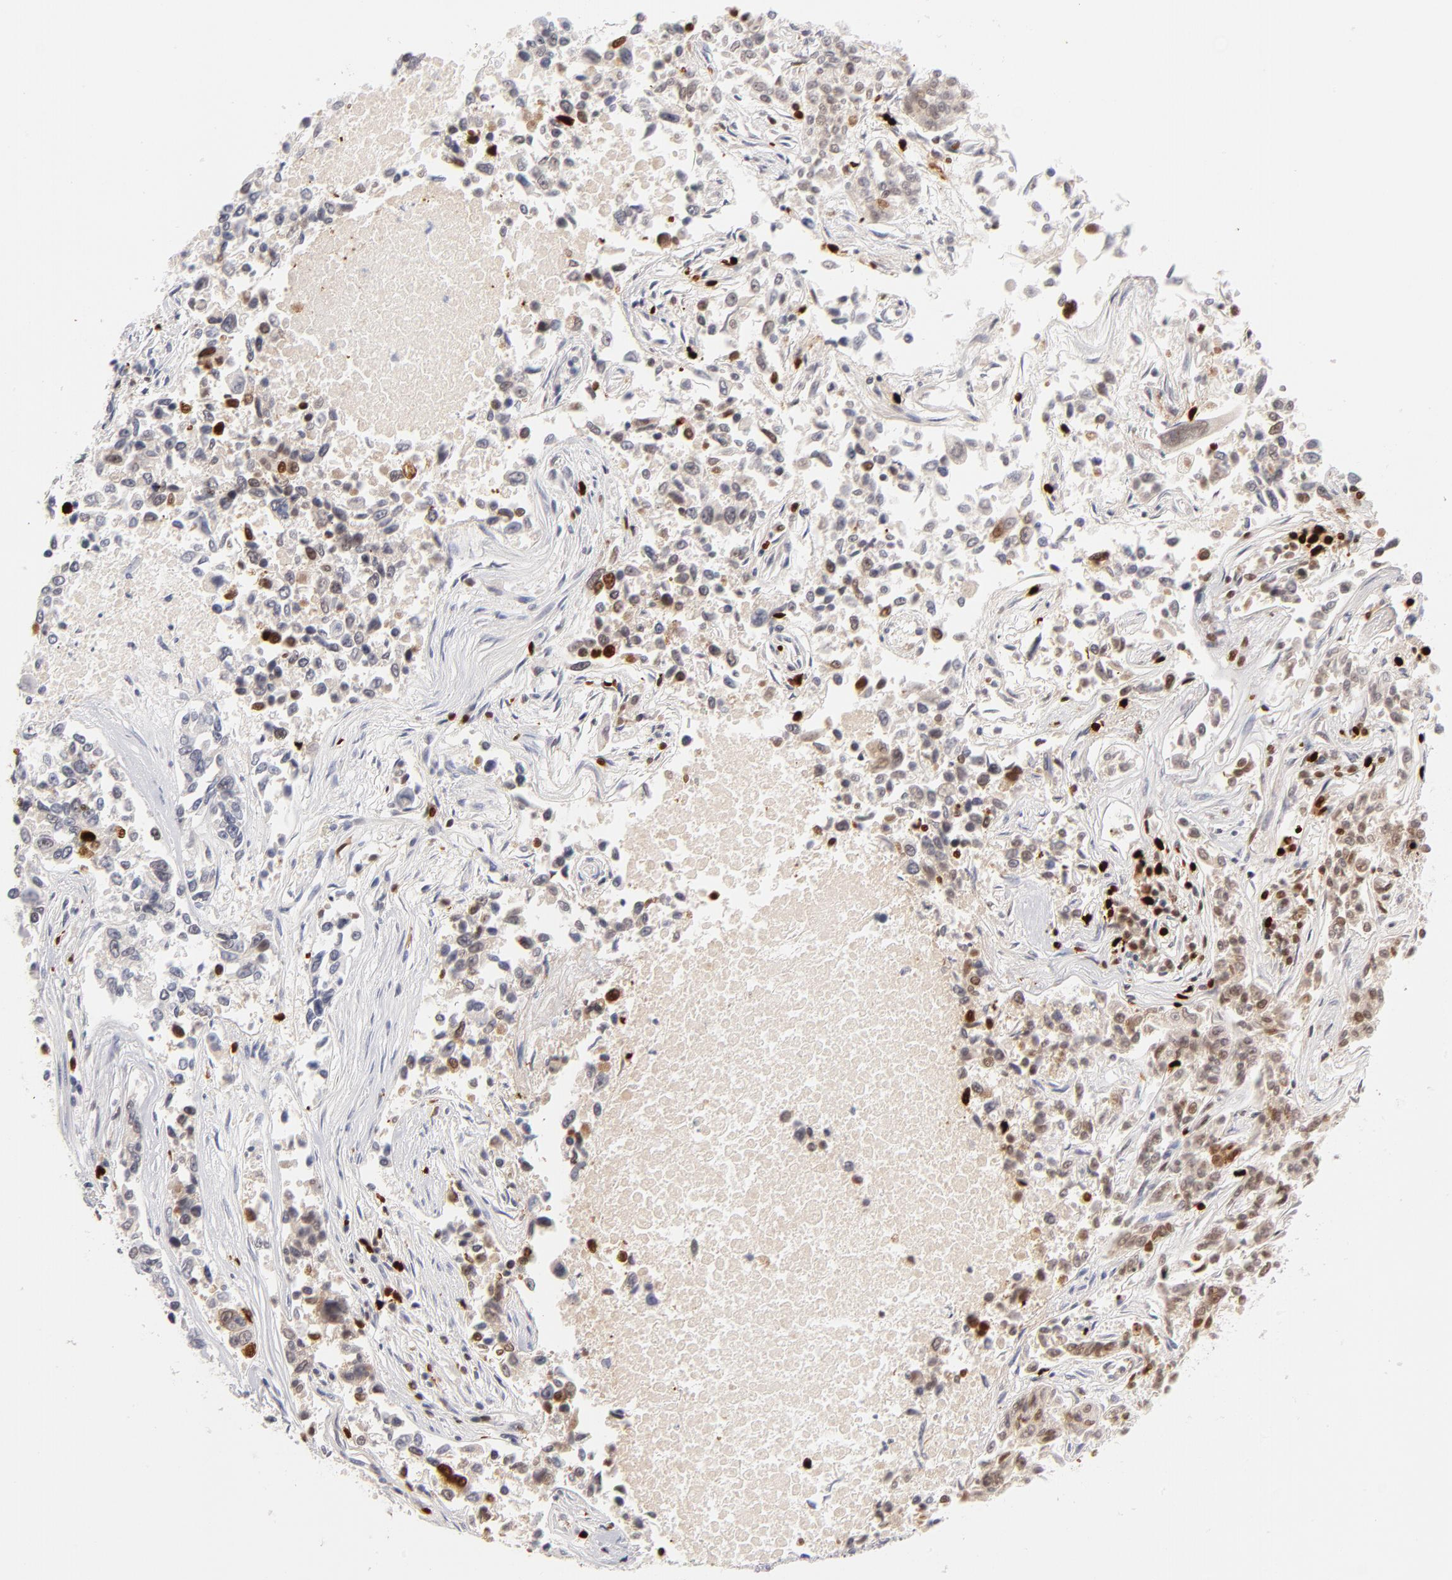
{"staining": {"intensity": "moderate", "quantity": "<25%", "location": "nuclear"}, "tissue": "lung cancer", "cell_type": "Tumor cells", "image_type": "cancer", "snomed": [{"axis": "morphology", "description": "Adenocarcinoma, NOS"}, {"axis": "topography", "description": "Lung"}], "caption": "A high-resolution micrograph shows IHC staining of adenocarcinoma (lung), which displays moderate nuclear staining in approximately <25% of tumor cells.", "gene": "PARP1", "patient": {"sex": "male", "age": 84}}